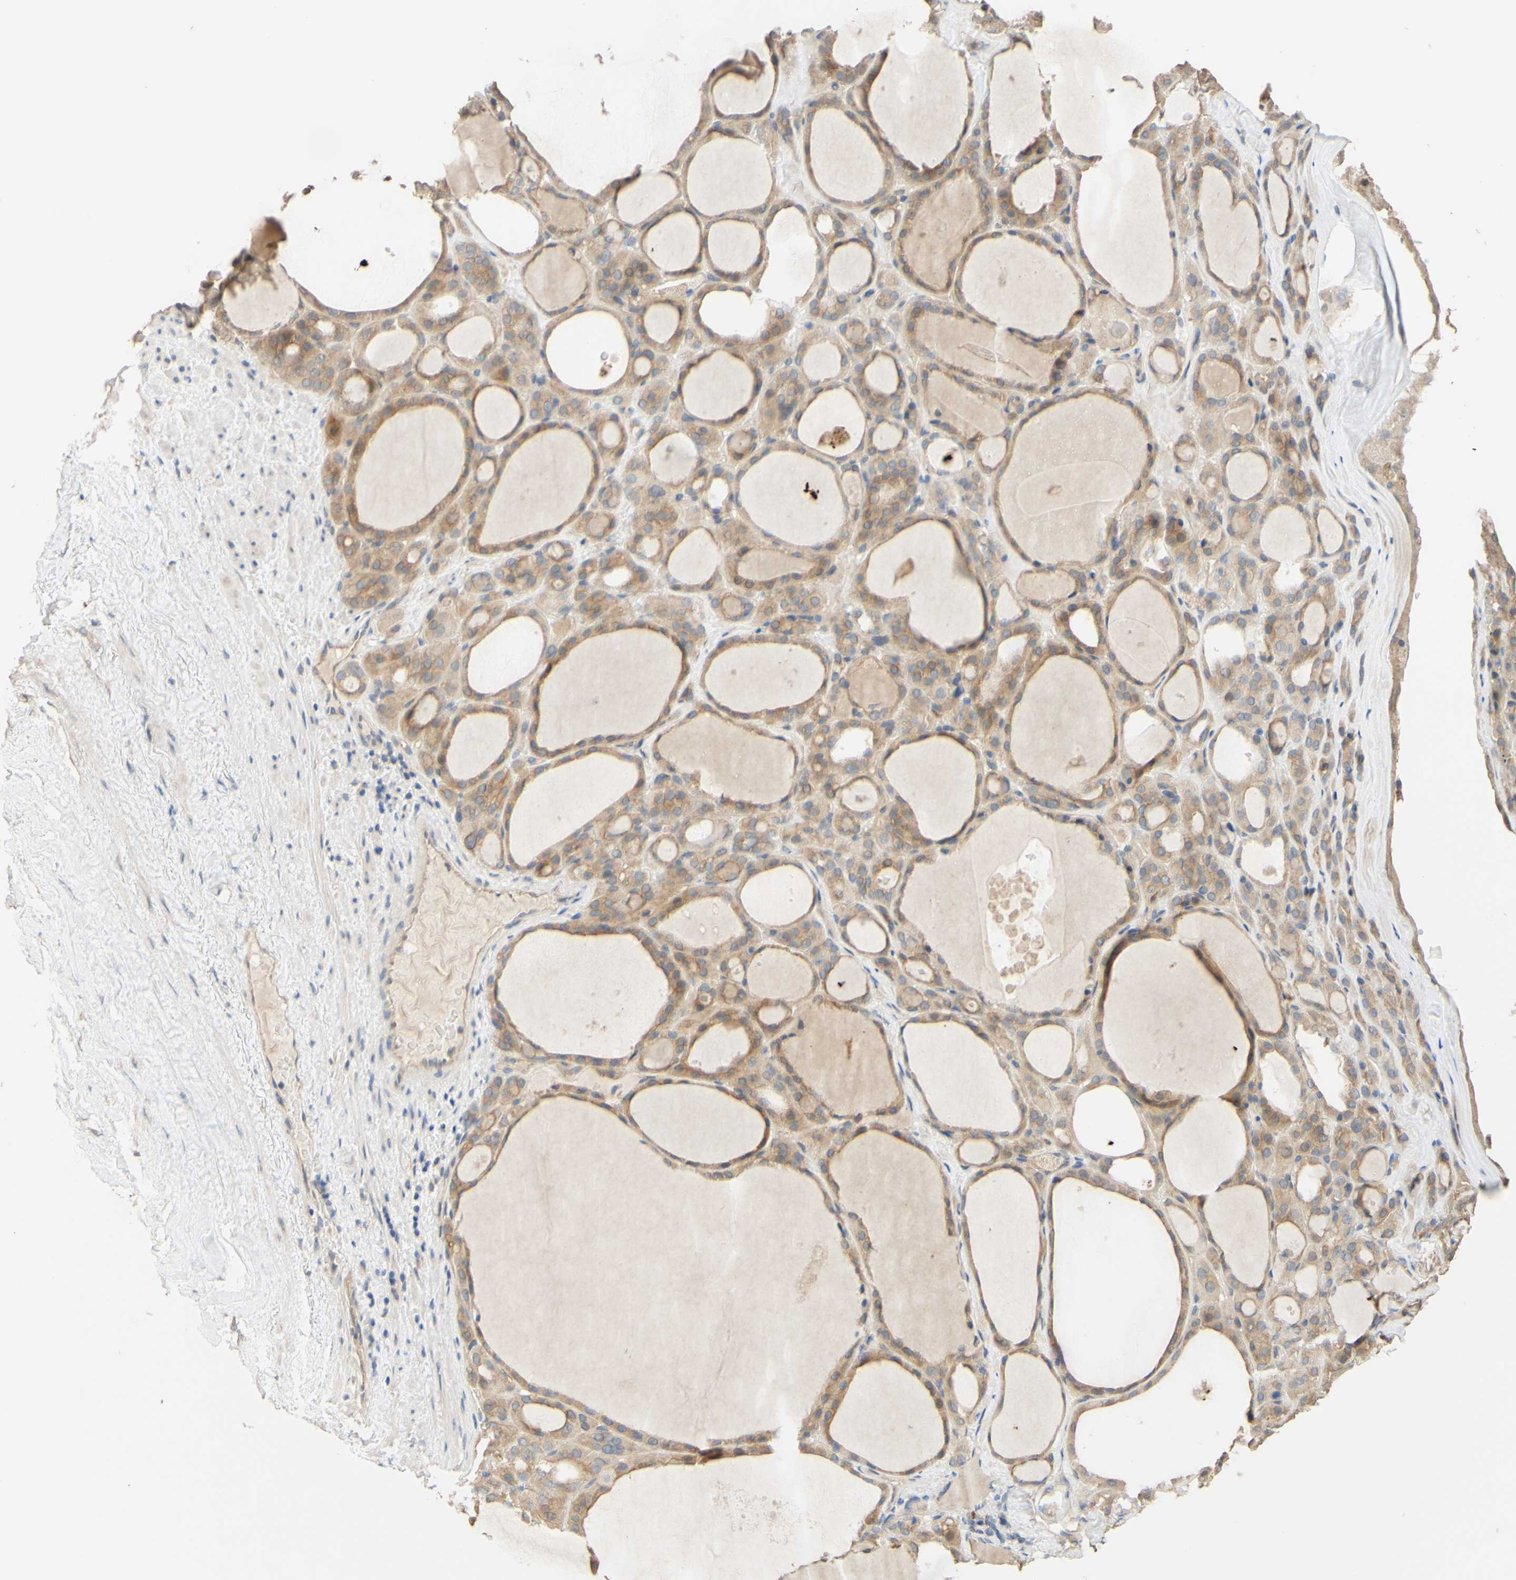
{"staining": {"intensity": "moderate", "quantity": ">75%", "location": "cytoplasmic/membranous"}, "tissue": "thyroid gland", "cell_type": "Glandular cells", "image_type": "normal", "snomed": [{"axis": "morphology", "description": "Normal tissue, NOS"}, {"axis": "morphology", "description": "Carcinoma, NOS"}, {"axis": "topography", "description": "Thyroid gland"}], "caption": "Brown immunohistochemical staining in benign thyroid gland demonstrates moderate cytoplasmic/membranous expression in approximately >75% of glandular cells. (DAB = brown stain, brightfield microscopy at high magnification).", "gene": "SMIM19", "patient": {"sex": "female", "age": 86}}